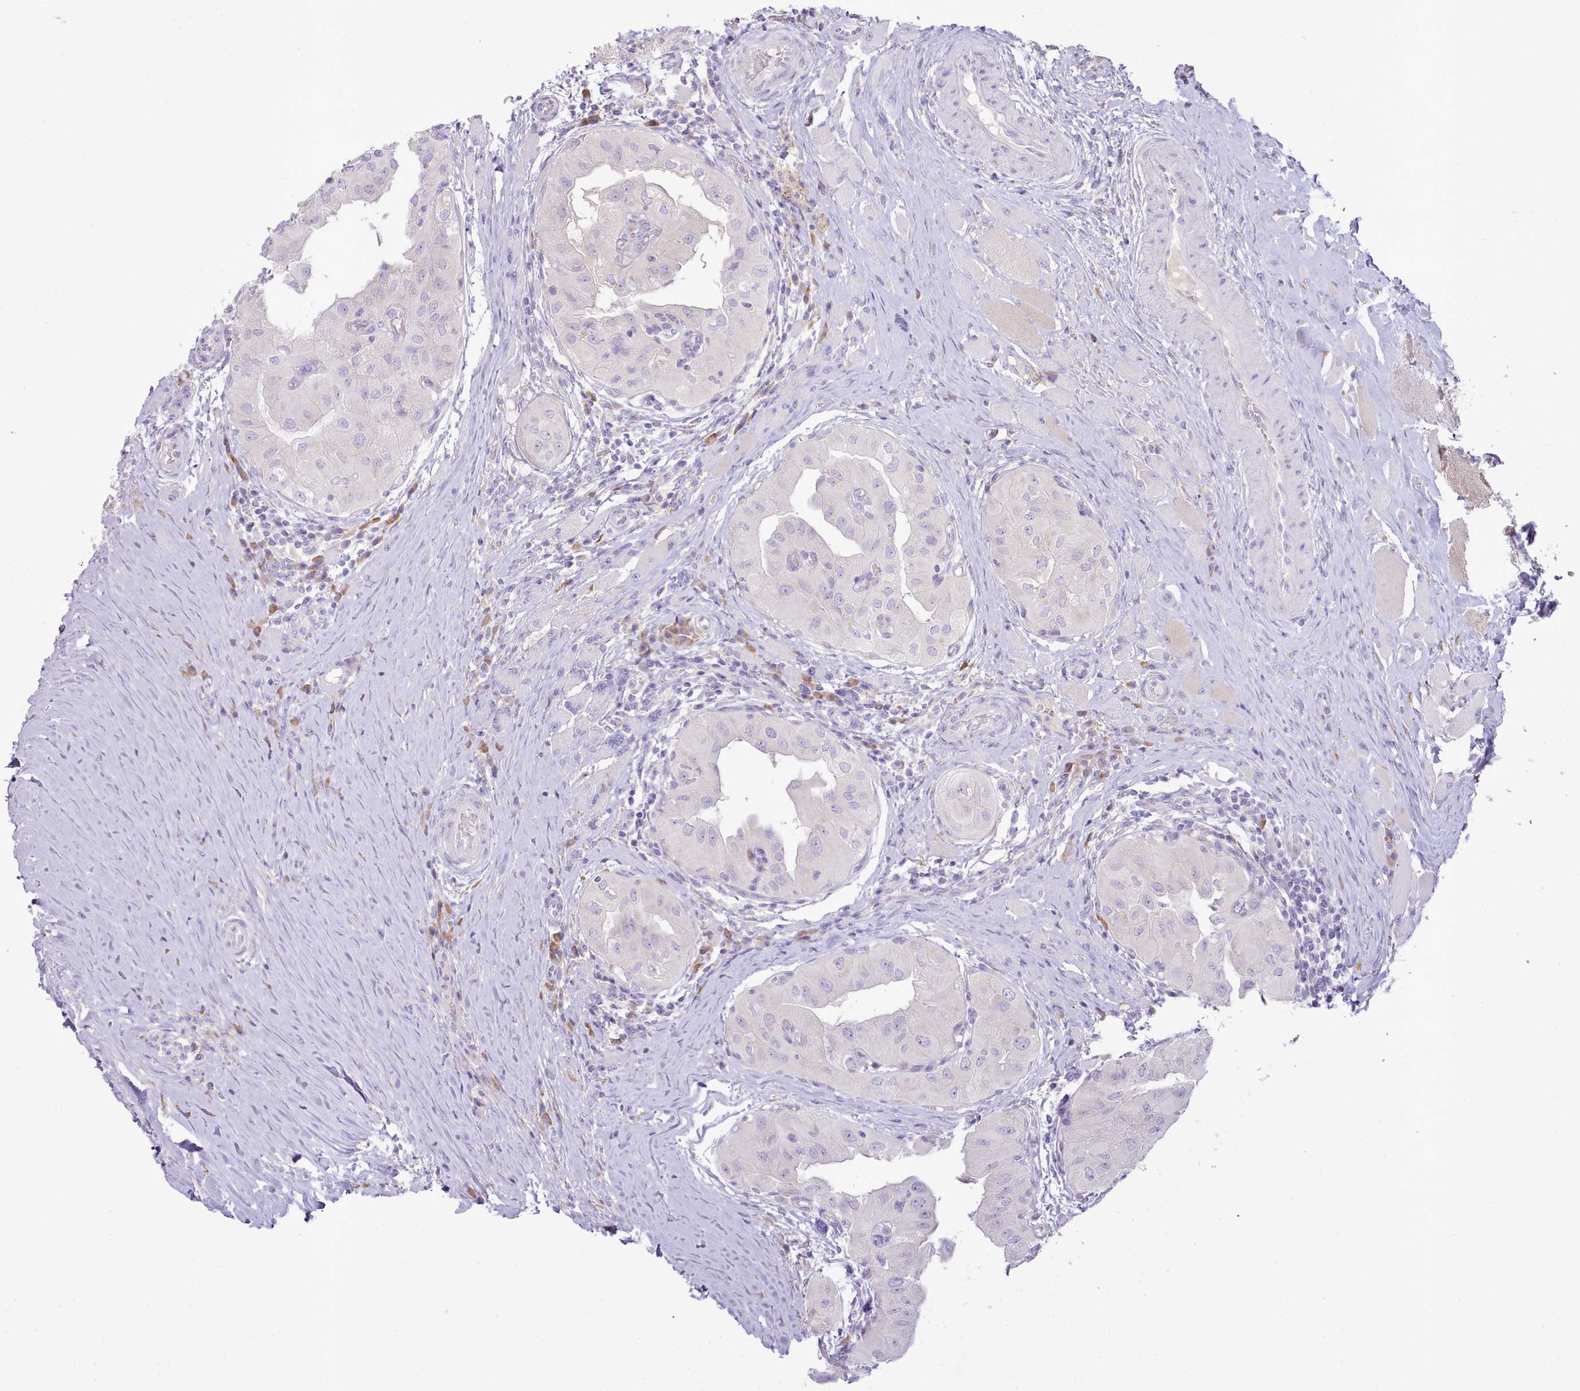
{"staining": {"intensity": "negative", "quantity": "none", "location": "none"}, "tissue": "thyroid cancer", "cell_type": "Tumor cells", "image_type": "cancer", "snomed": [{"axis": "morphology", "description": "Papillary adenocarcinoma, NOS"}, {"axis": "topography", "description": "Thyroid gland"}], "caption": "Tumor cells are negative for brown protein staining in thyroid papillary adenocarcinoma. (Immunohistochemistry (ihc), brightfield microscopy, high magnification).", "gene": "CCL1", "patient": {"sex": "female", "age": 59}}